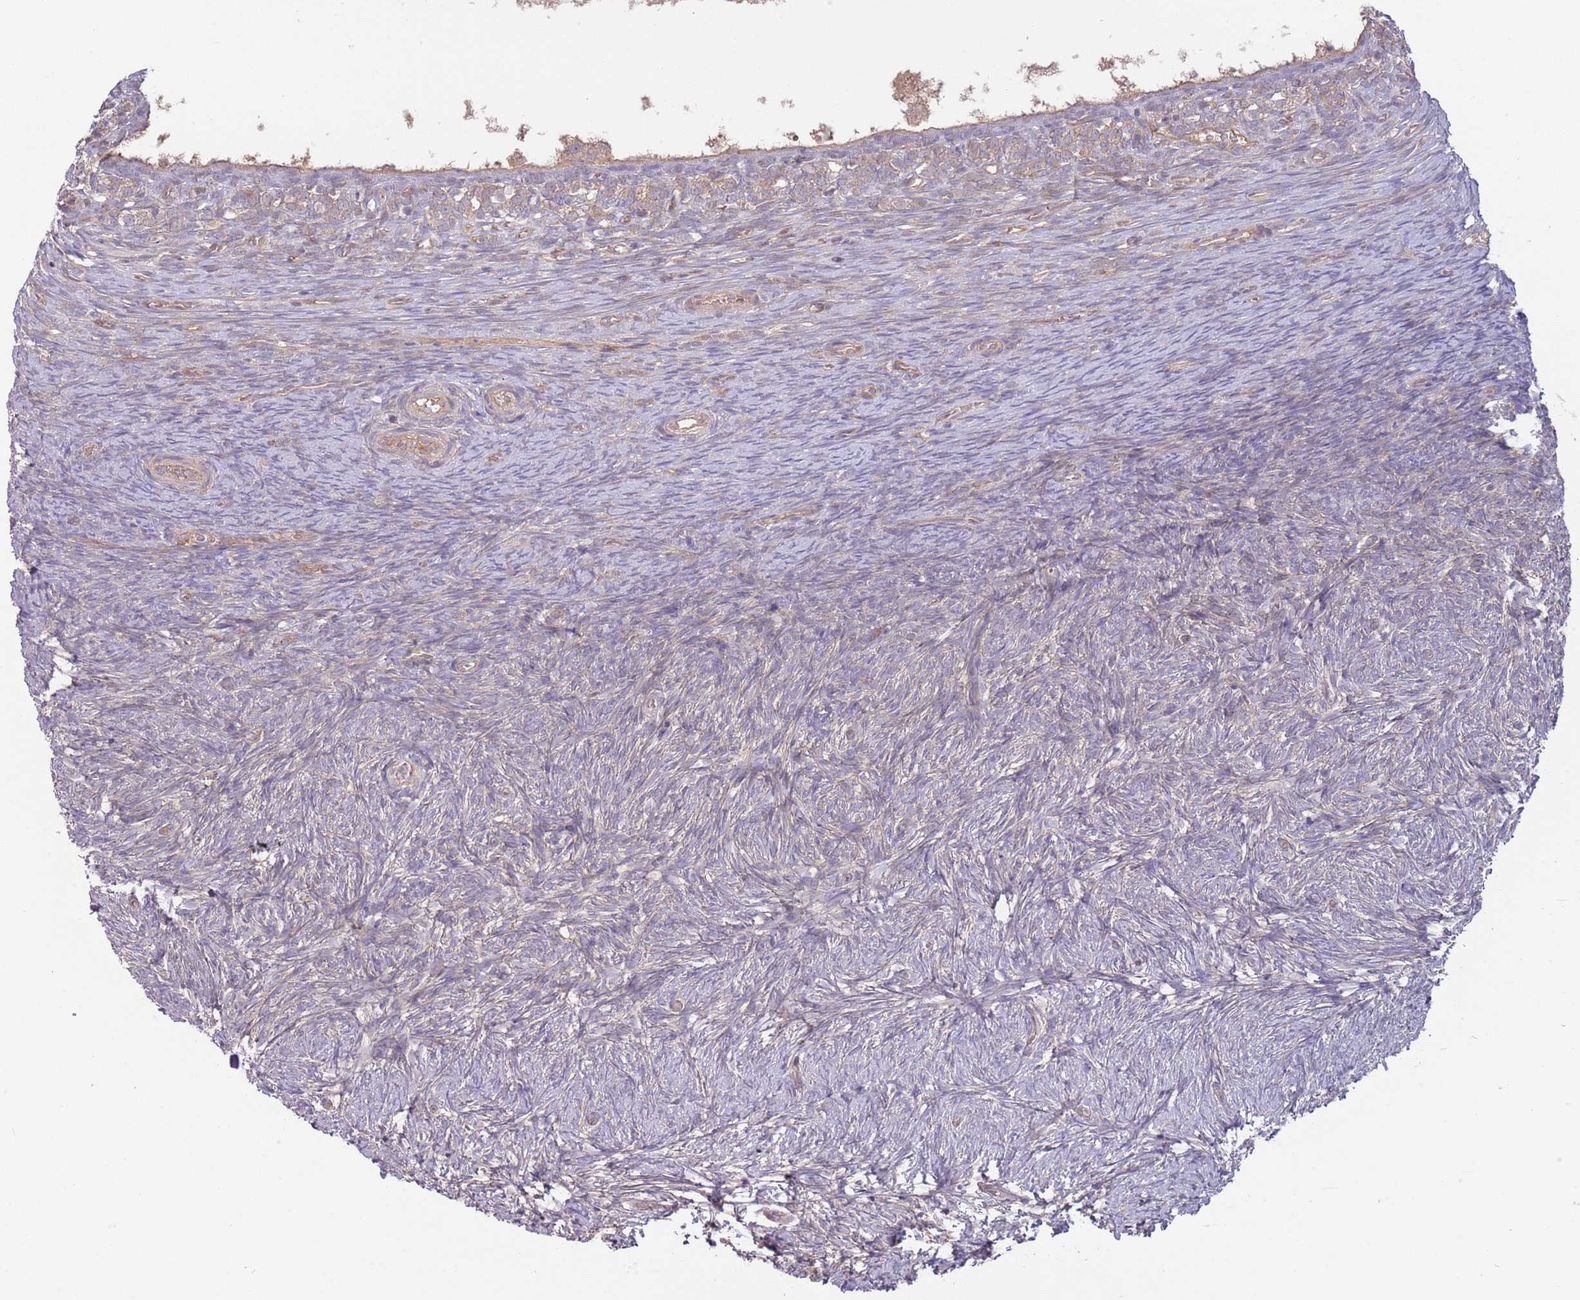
{"staining": {"intensity": "negative", "quantity": "none", "location": "none"}, "tissue": "ovary", "cell_type": "Ovarian stroma cells", "image_type": "normal", "snomed": [{"axis": "morphology", "description": "Normal tissue, NOS"}, {"axis": "topography", "description": "Ovary"}], "caption": "Ovarian stroma cells are negative for protein expression in unremarkable human ovary. (DAB immunohistochemistry (IHC) with hematoxylin counter stain).", "gene": "SAV1", "patient": {"sex": "female", "age": 39}}